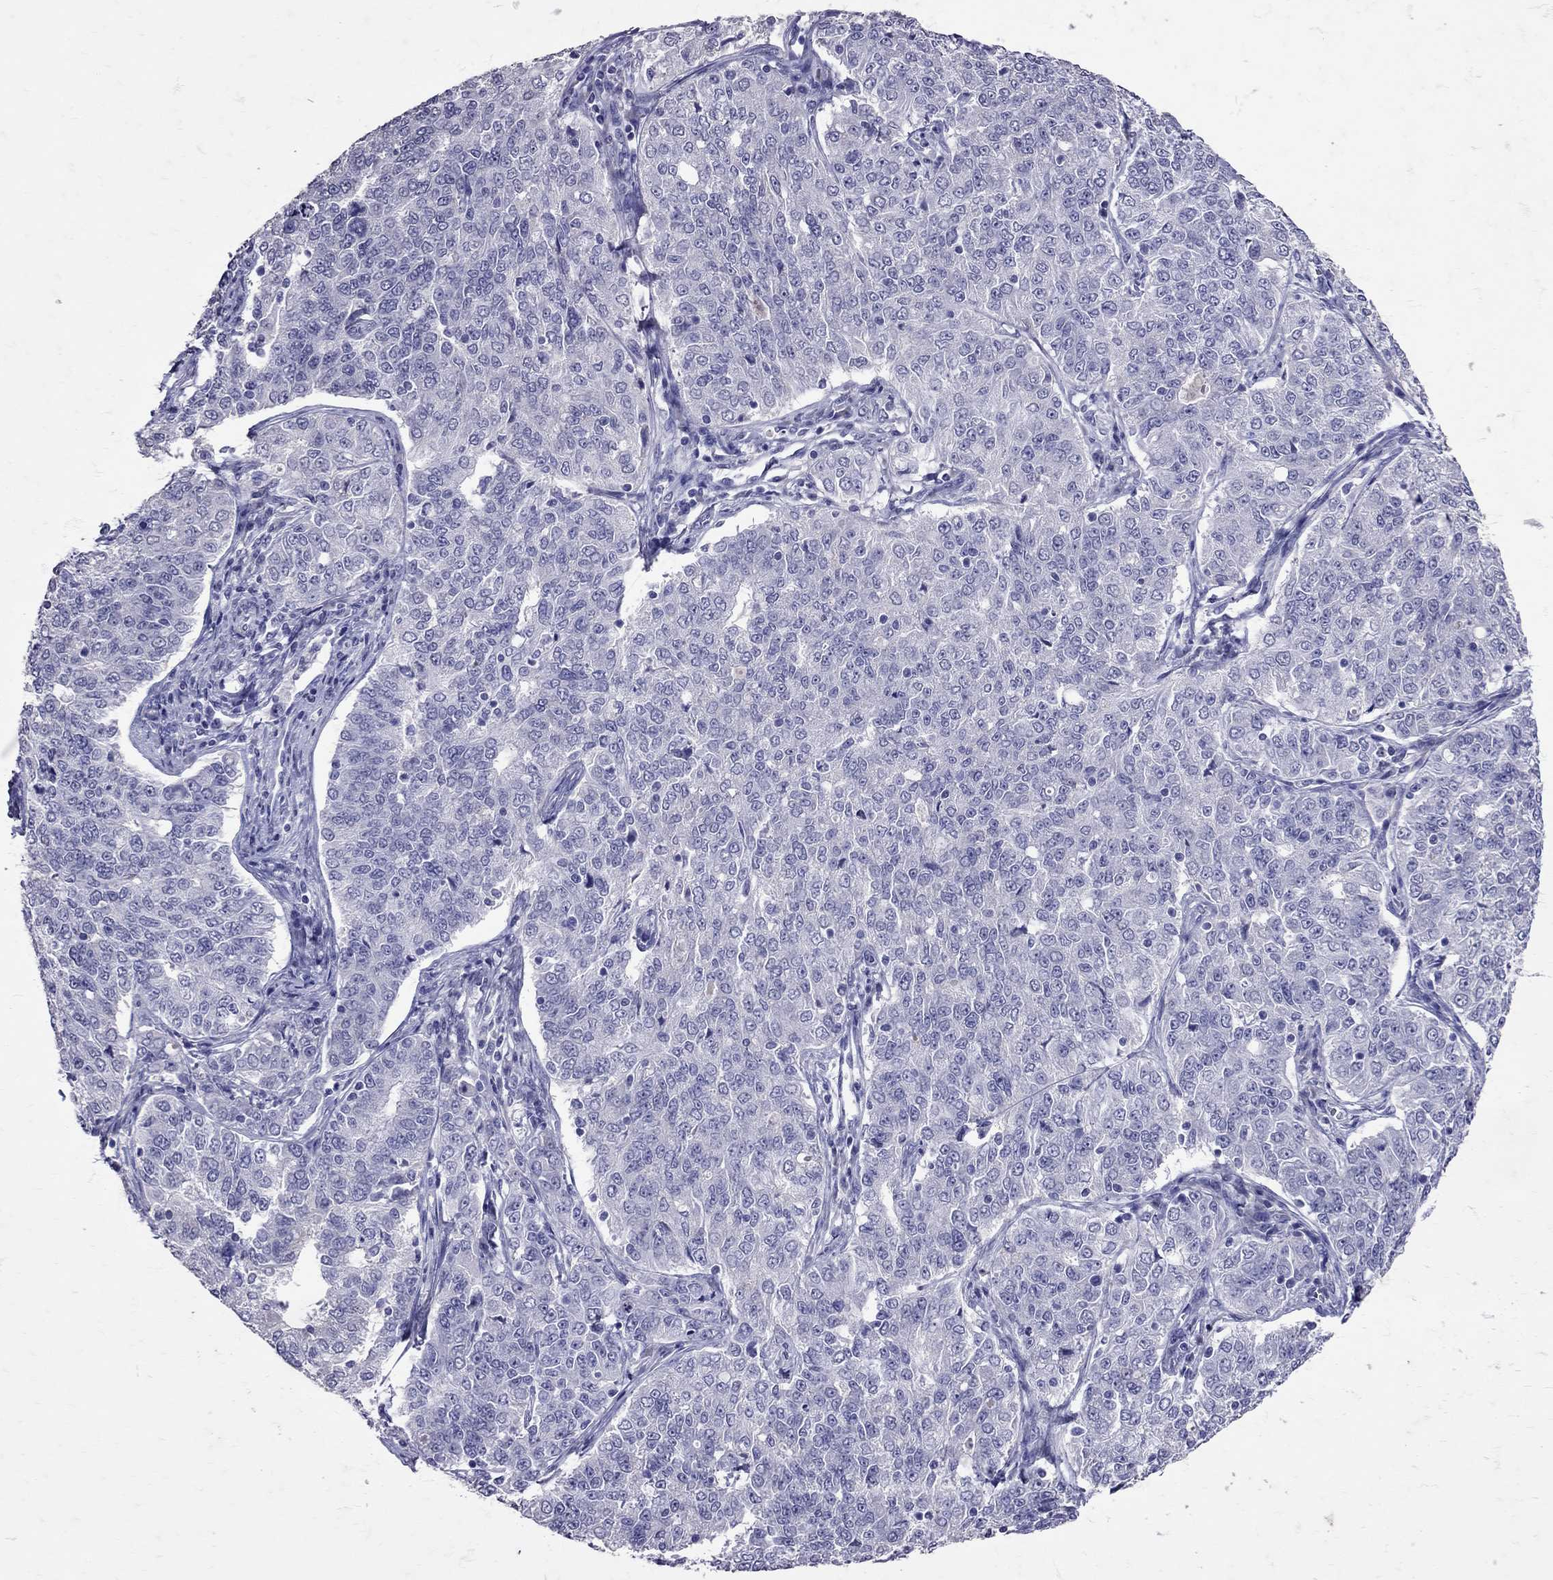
{"staining": {"intensity": "negative", "quantity": "none", "location": "none"}, "tissue": "endometrial cancer", "cell_type": "Tumor cells", "image_type": "cancer", "snomed": [{"axis": "morphology", "description": "Adenocarcinoma, NOS"}, {"axis": "topography", "description": "Endometrium"}], "caption": "The immunohistochemistry image has no significant positivity in tumor cells of endometrial cancer (adenocarcinoma) tissue. Nuclei are stained in blue.", "gene": "SST", "patient": {"sex": "female", "age": 43}}